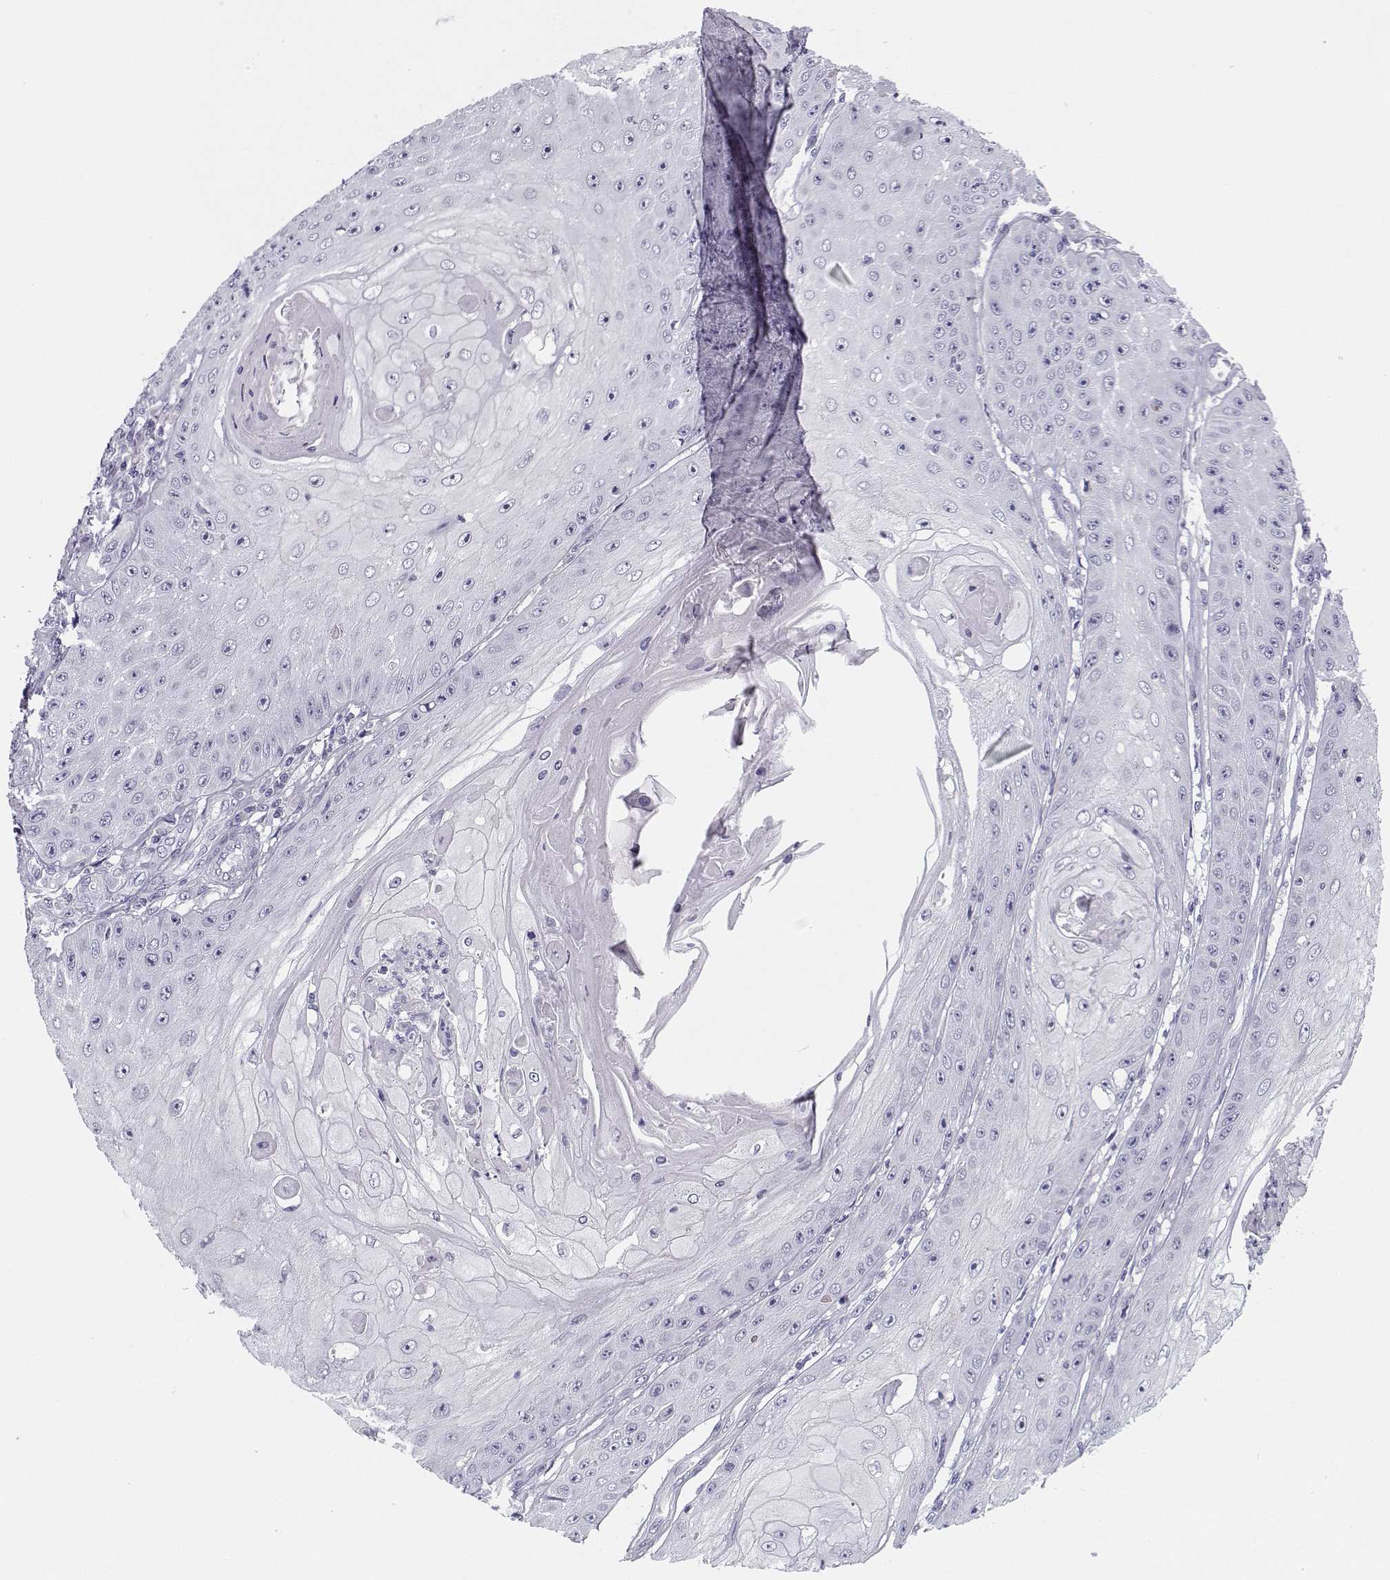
{"staining": {"intensity": "negative", "quantity": "none", "location": "none"}, "tissue": "skin cancer", "cell_type": "Tumor cells", "image_type": "cancer", "snomed": [{"axis": "morphology", "description": "Squamous cell carcinoma, NOS"}, {"axis": "topography", "description": "Skin"}], "caption": "This photomicrograph is of skin cancer (squamous cell carcinoma) stained with immunohistochemistry to label a protein in brown with the nuclei are counter-stained blue. There is no positivity in tumor cells.", "gene": "CREB3L3", "patient": {"sex": "male", "age": 70}}